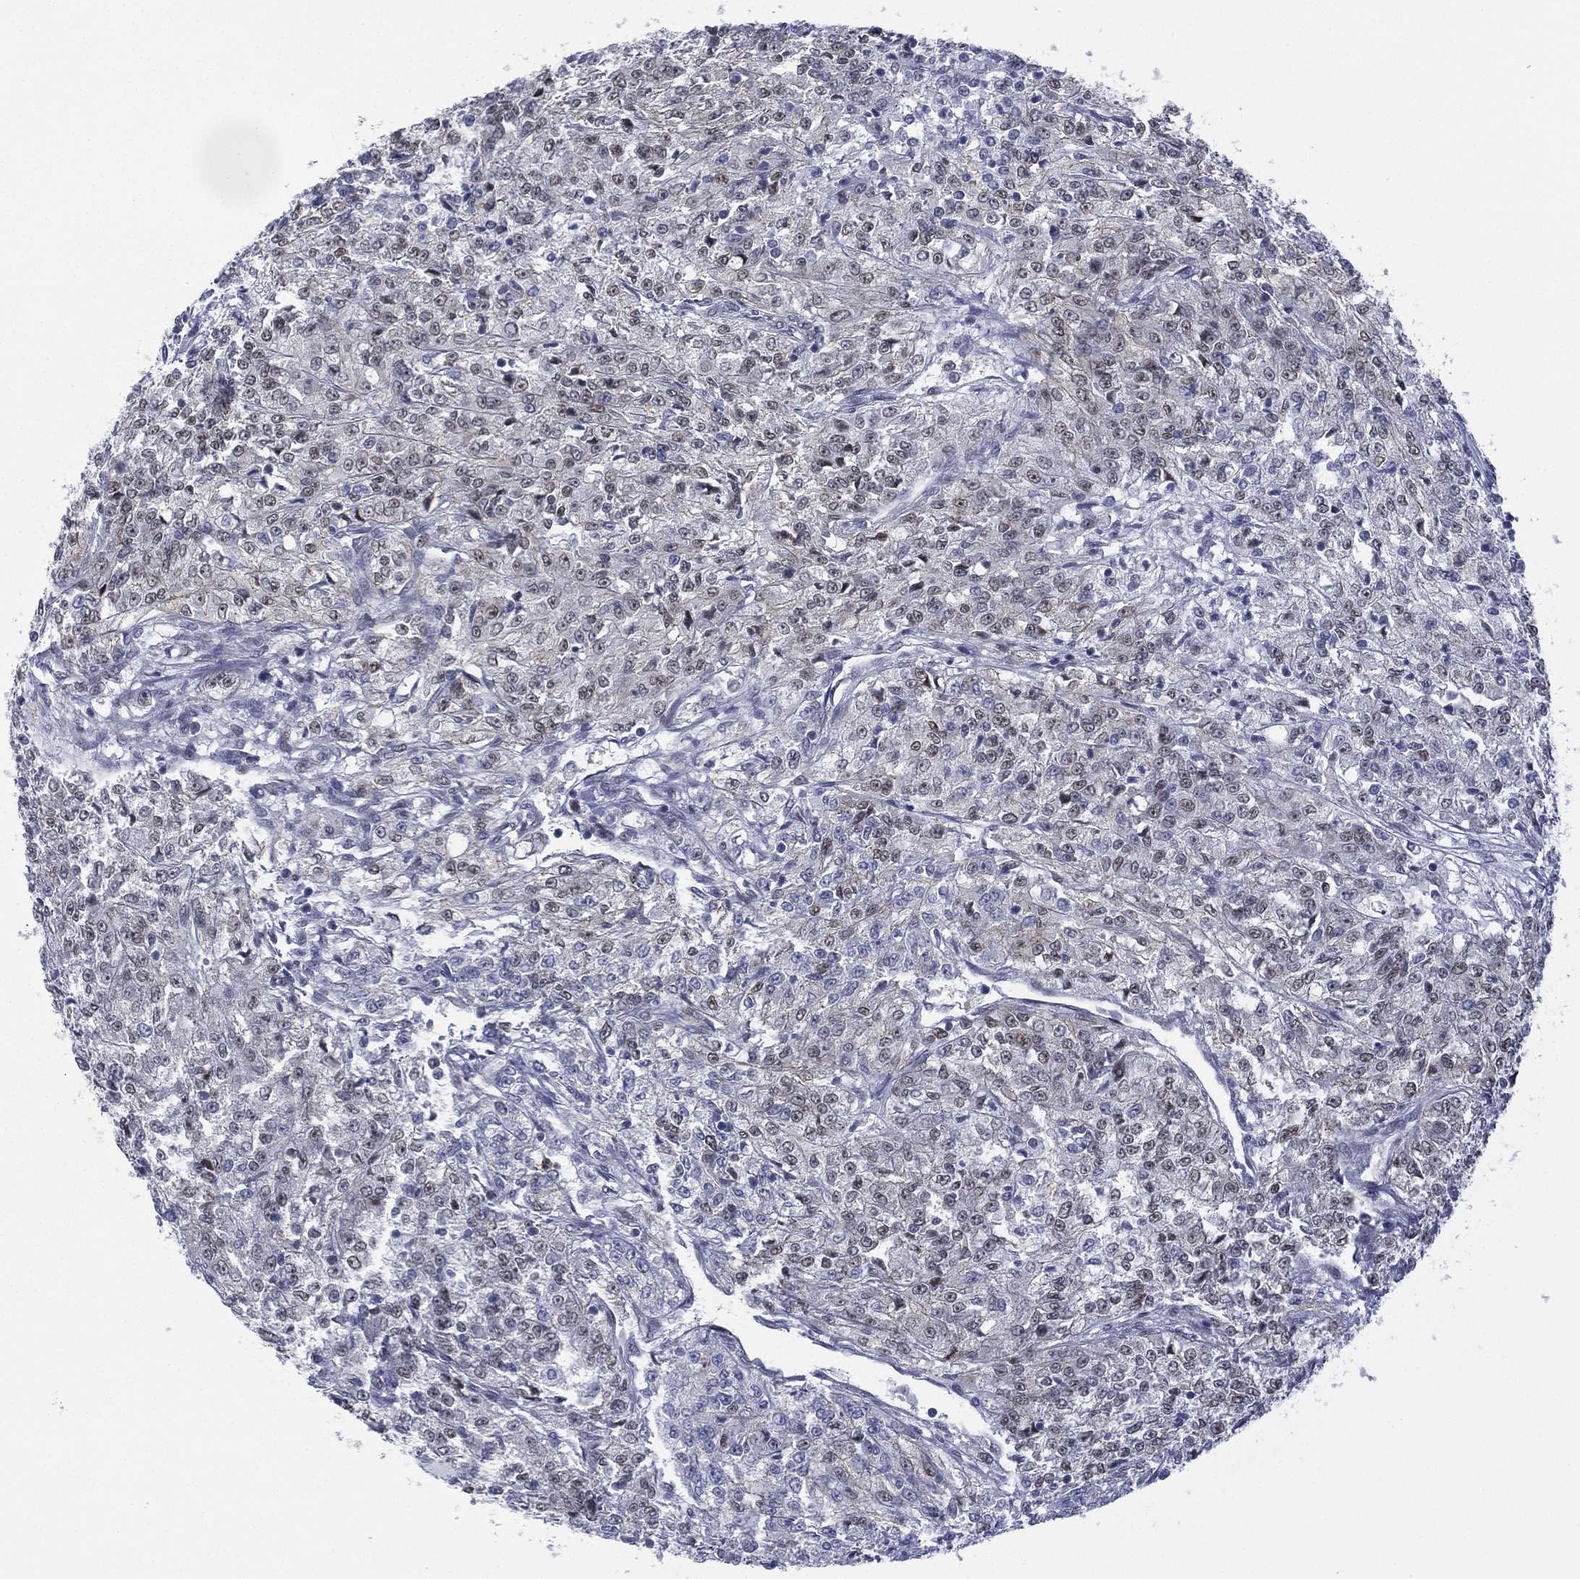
{"staining": {"intensity": "negative", "quantity": "none", "location": "none"}, "tissue": "renal cancer", "cell_type": "Tumor cells", "image_type": "cancer", "snomed": [{"axis": "morphology", "description": "Adenocarcinoma, NOS"}, {"axis": "topography", "description": "Kidney"}], "caption": "This is an immunohistochemistry (IHC) photomicrograph of human renal cancer. There is no expression in tumor cells.", "gene": "ZNF711", "patient": {"sex": "female", "age": 63}}